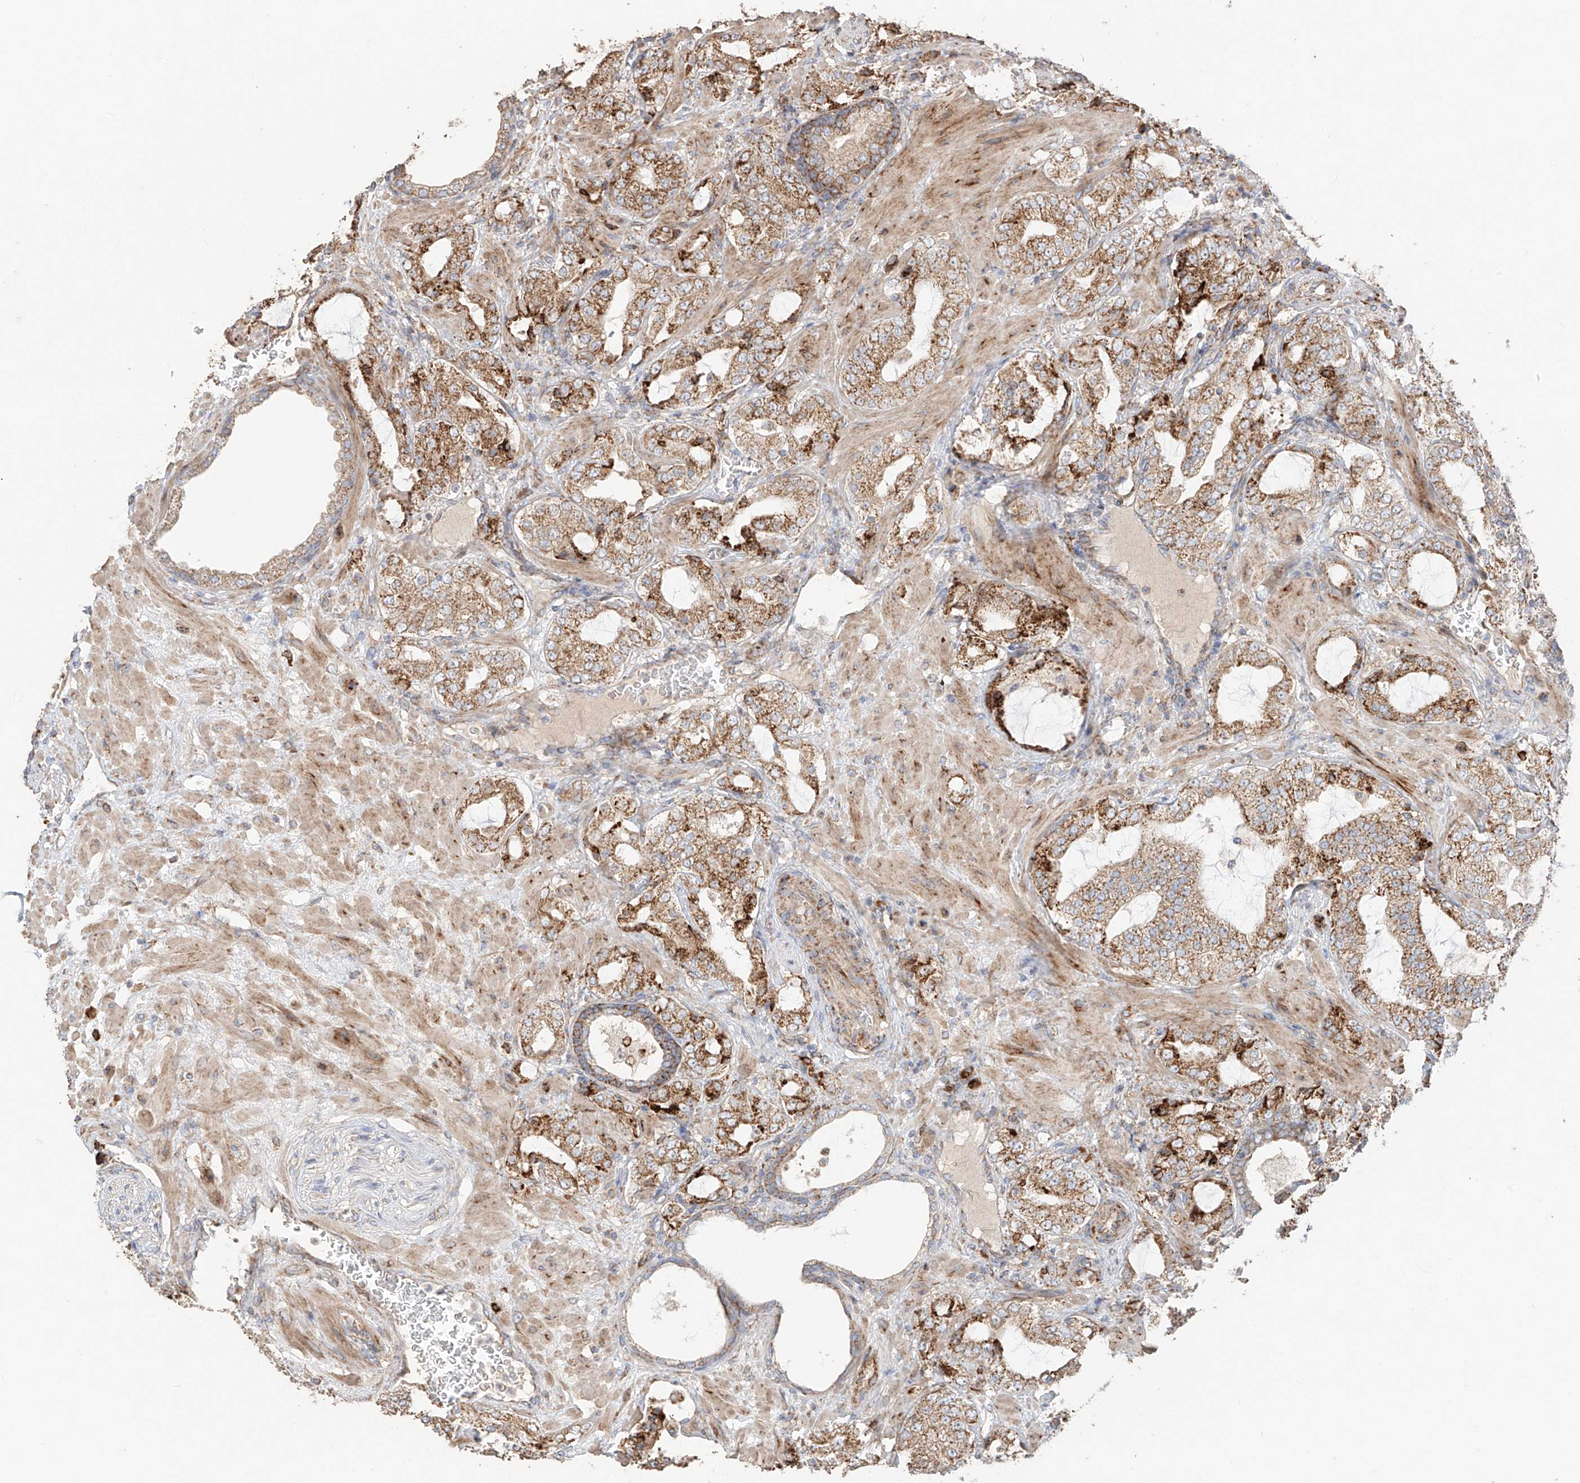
{"staining": {"intensity": "moderate", "quantity": ">75%", "location": "cytoplasmic/membranous"}, "tissue": "prostate cancer", "cell_type": "Tumor cells", "image_type": "cancer", "snomed": [{"axis": "morphology", "description": "Adenocarcinoma, High grade"}, {"axis": "topography", "description": "Prostate"}], "caption": "Protein analysis of prostate adenocarcinoma (high-grade) tissue demonstrates moderate cytoplasmic/membranous positivity in approximately >75% of tumor cells.", "gene": "COLGALT2", "patient": {"sex": "male", "age": 64}}